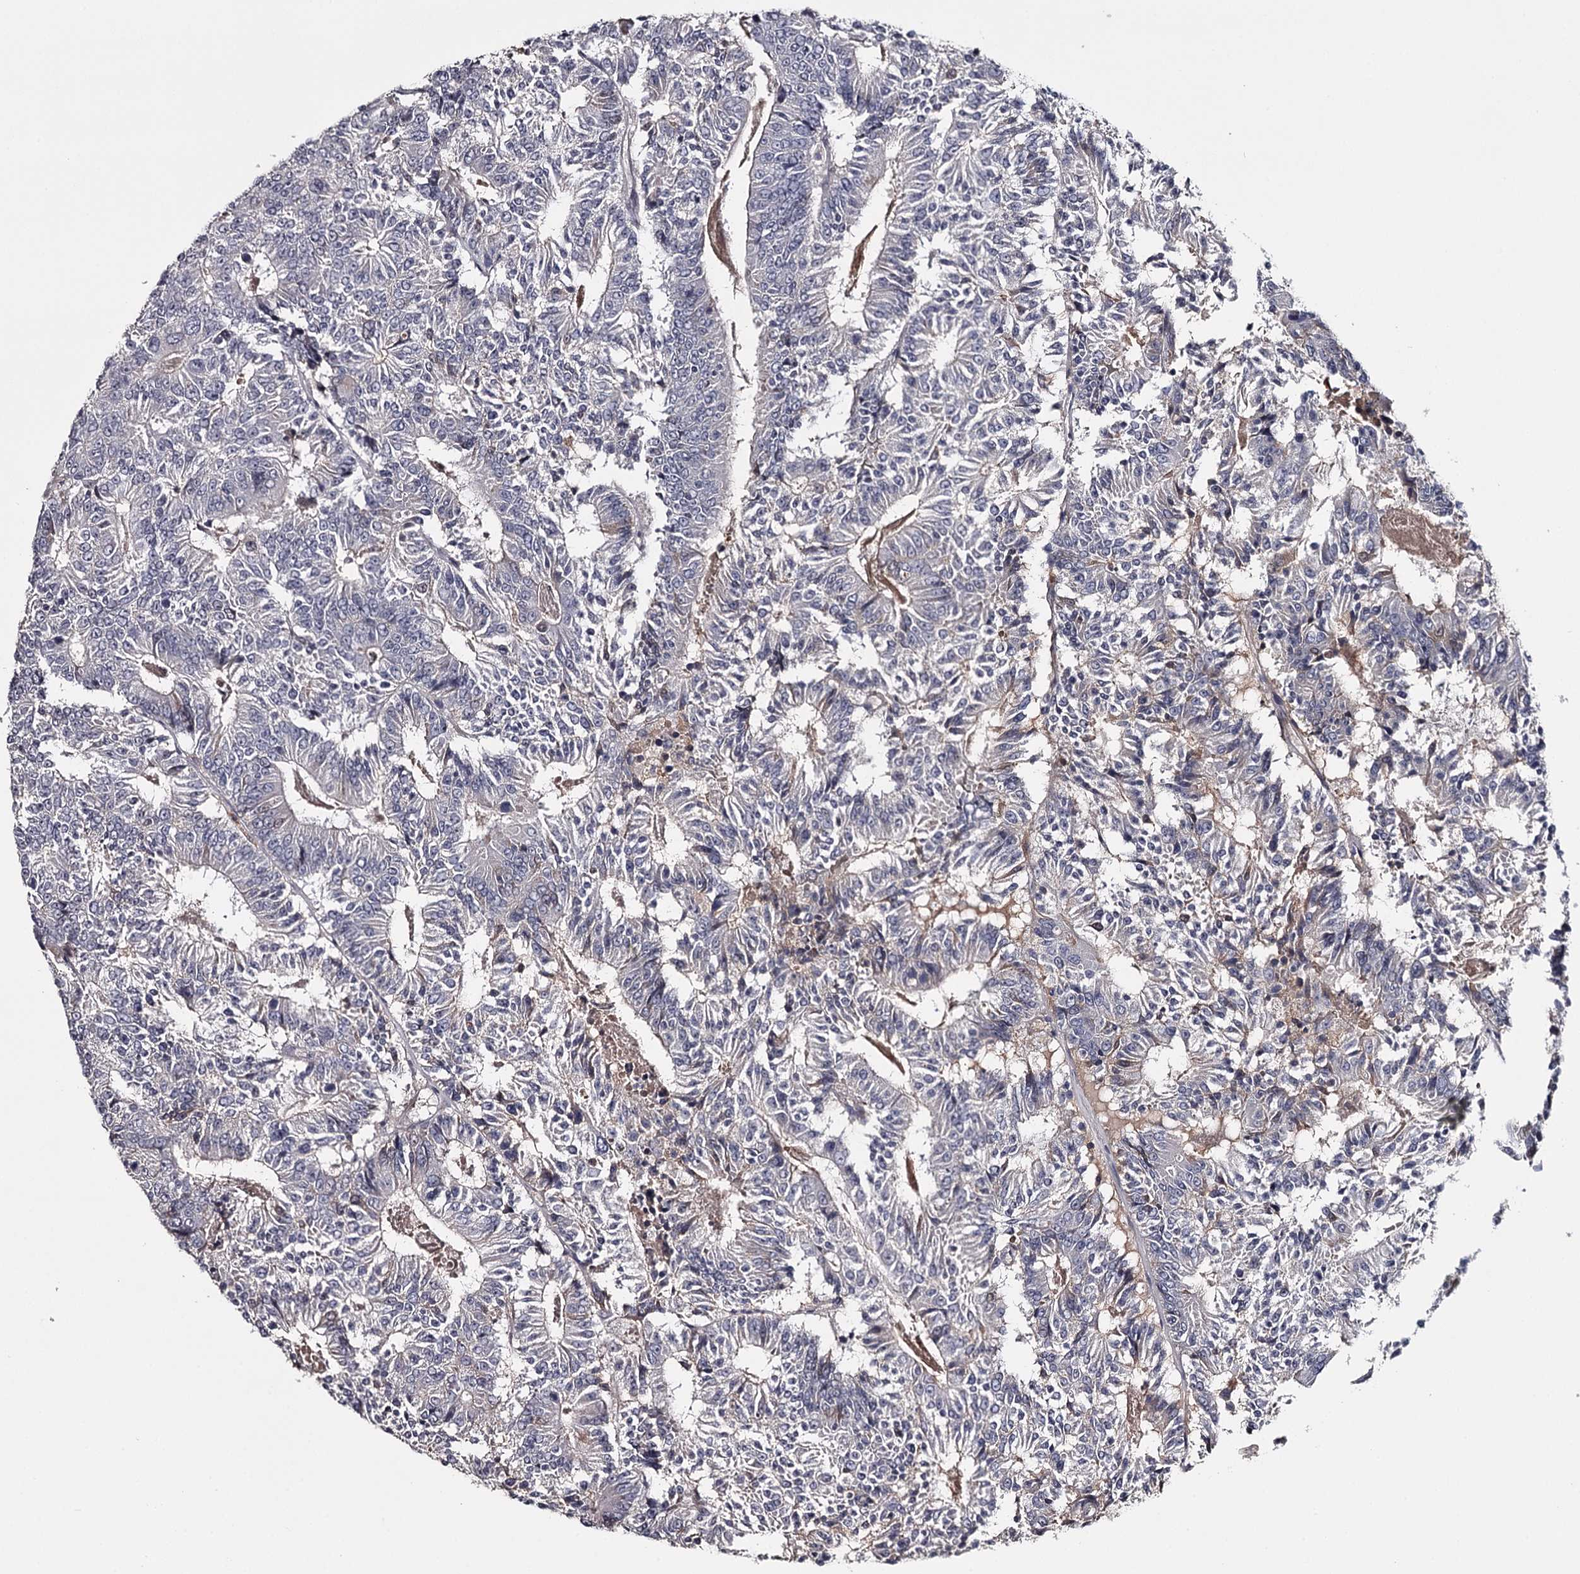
{"staining": {"intensity": "negative", "quantity": "none", "location": "none"}, "tissue": "colorectal cancer", "cell_type": "Tumor cells", "image_type": "cancer", "snomed": [{"axis": "morphology", "description": "Adenocarcinoma, NOS"}, {"axis": "topography", "description": "Colon"}], "caption": "Immunohistochemical staining of human colorectal cancer demonstrates no significant positivity in tumor cells.", "gene": "FDXACB1", "patient": {"sex": "male", "age": 83}}